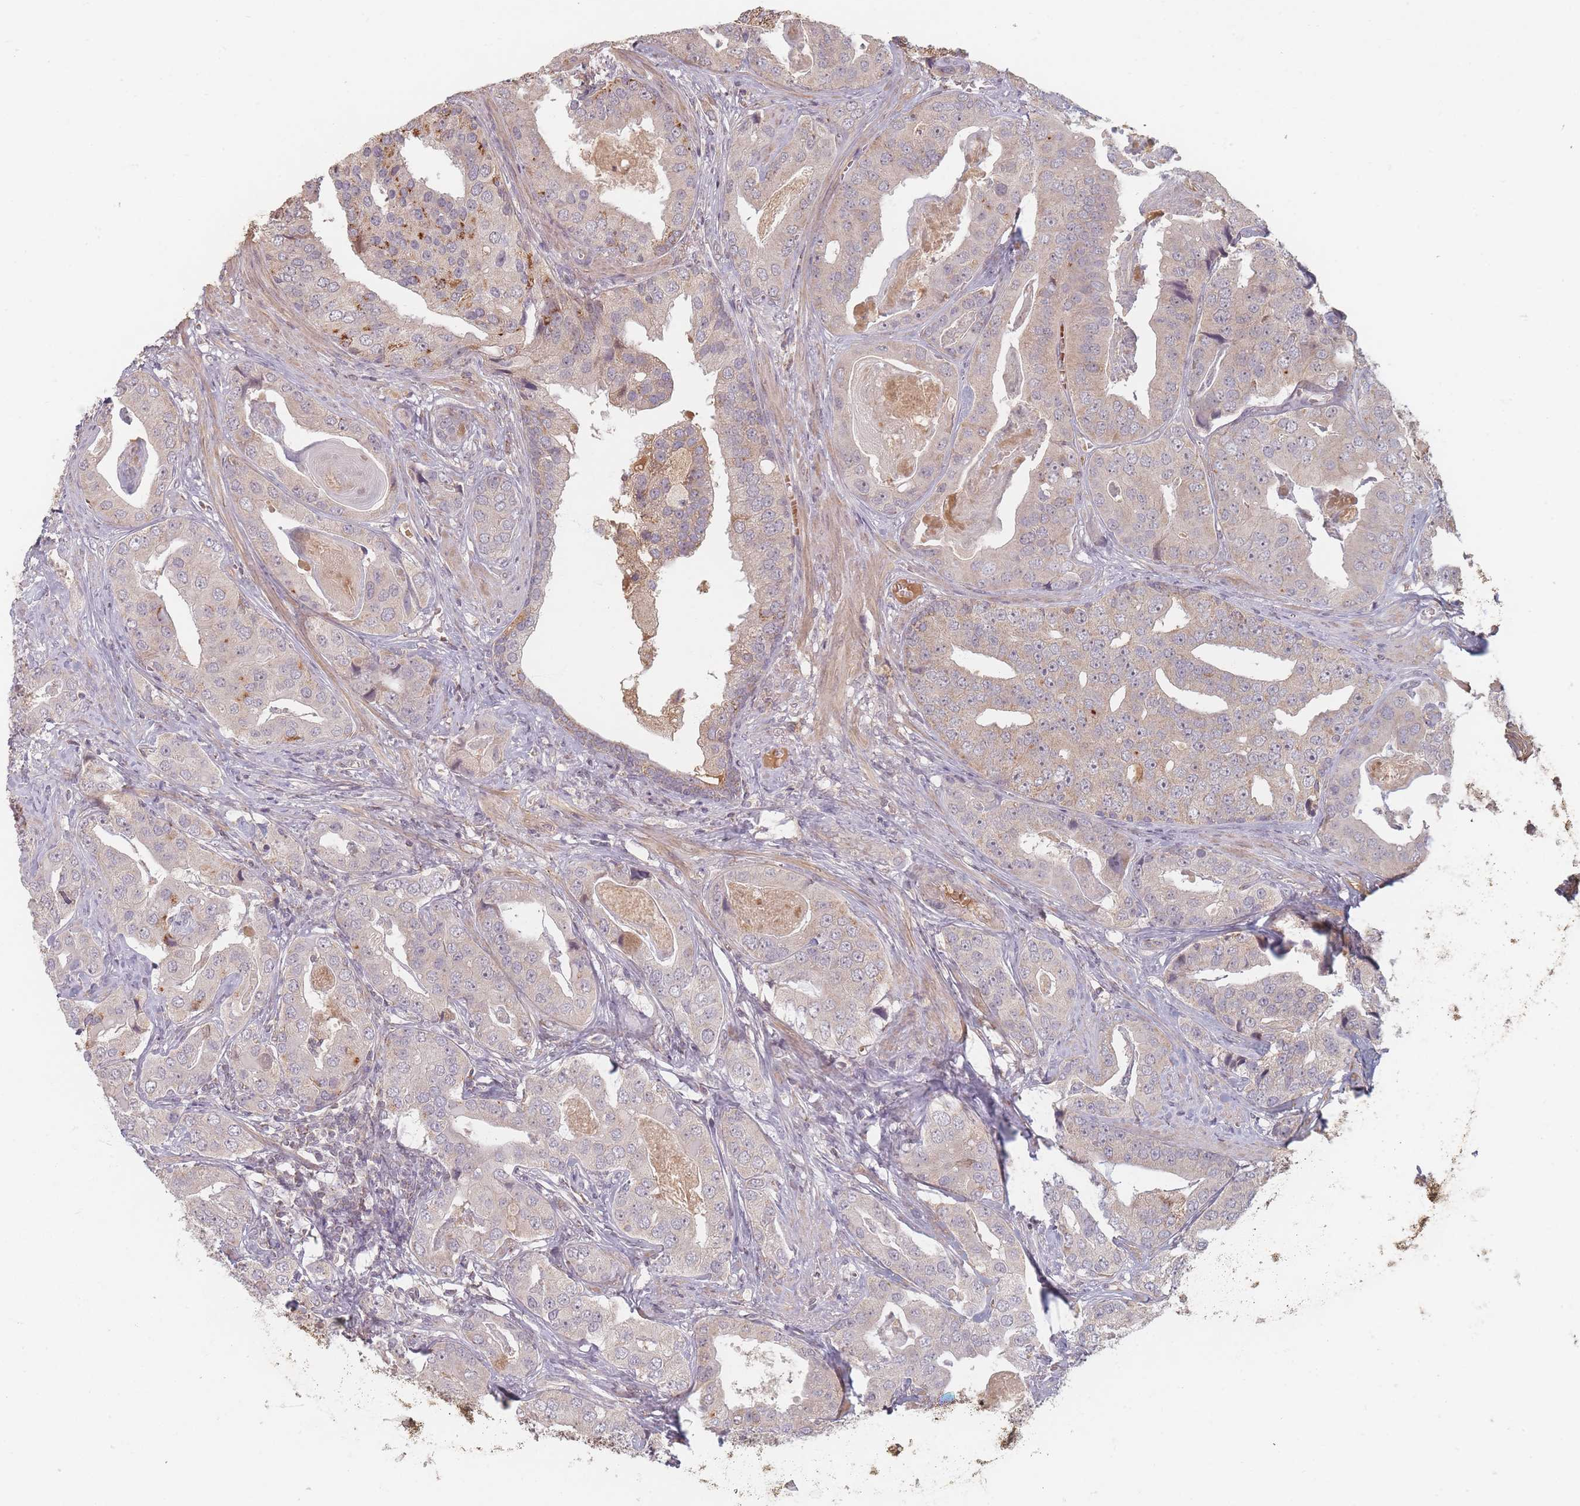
{"staining": {"intensity": "weak", "quantity": "<25%", "location": "cytoplasmic/membranous"}, "tissue": "prostate cancer", "cell_type": "Tumor cells", "image_type": "cancer", "snomed": [{"axis": "morphology", "description": "Adenocarcinoma, High grade"}, {"axis": "topography", "description": "Prostate"}], "caption": "Tumor cells are negative for protein expression in human prostate adenocarcinoma (high-grade). Brightfield microscopy of IHC stained with DAB (3,3'-diaminobenzidine) (brown) and hematoxylin (blue), captured at high magnification.", "gene": "OR2M4", "patient": {"sex": "male", "age": 71}}